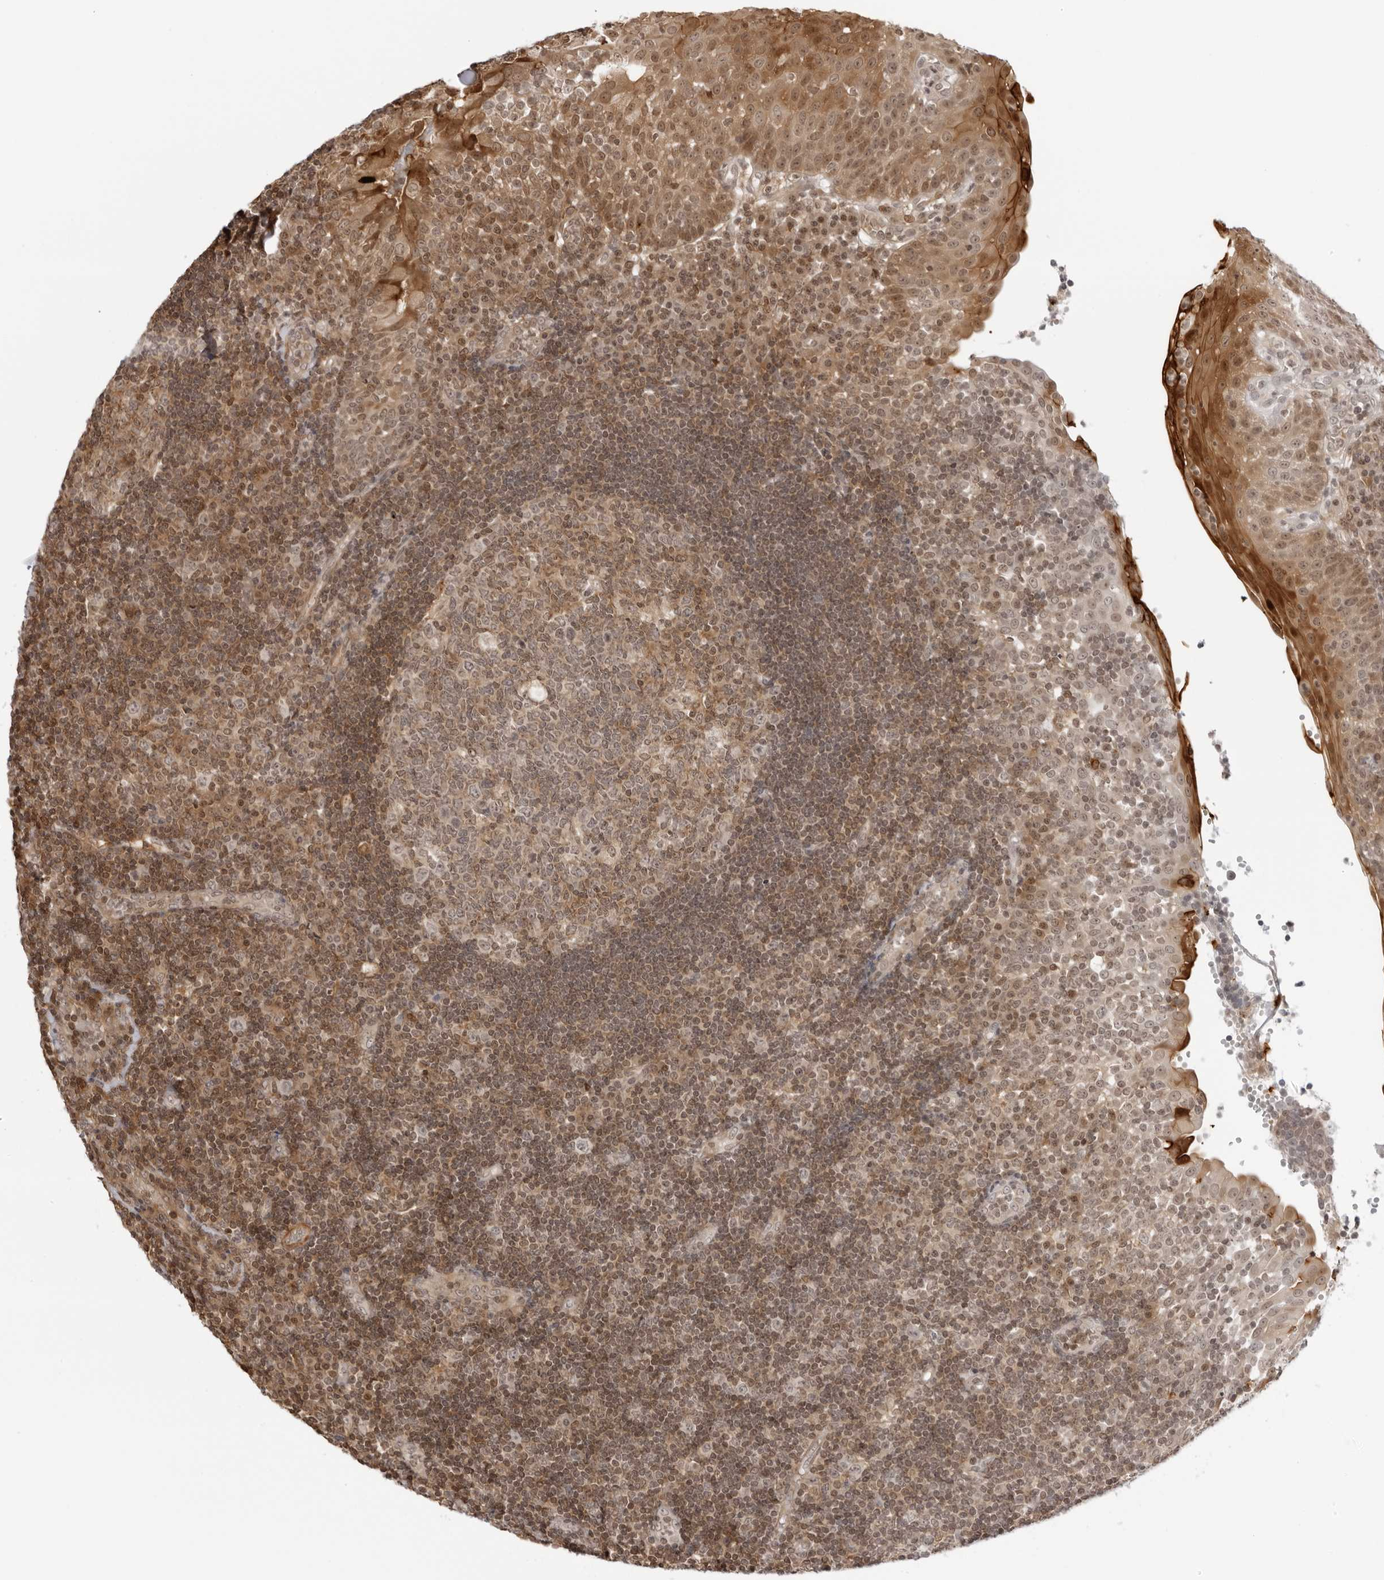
{"staining": {"intensity": "moderate", "quantity": "<25%", "location": "cytoplasmic/membranous,nuclear"}, "tissue": "tonsil", "cell_type": "Germinal center cells", "image_type": "normal", "snomed": [{"axis": "morphology", "description": "Normal tissue, NOS"}, {"axis": "topography", "description": "Tonsil"}], "caption": "Protein staining by immunohistochemistry shows moderate cytoplasmic/membranous,nuclear positivity in approximately <25% of germinal center cells in unremarkable tonsil.", "gene": "RNF146", "patient": {"sex": "female", "age": 40}}